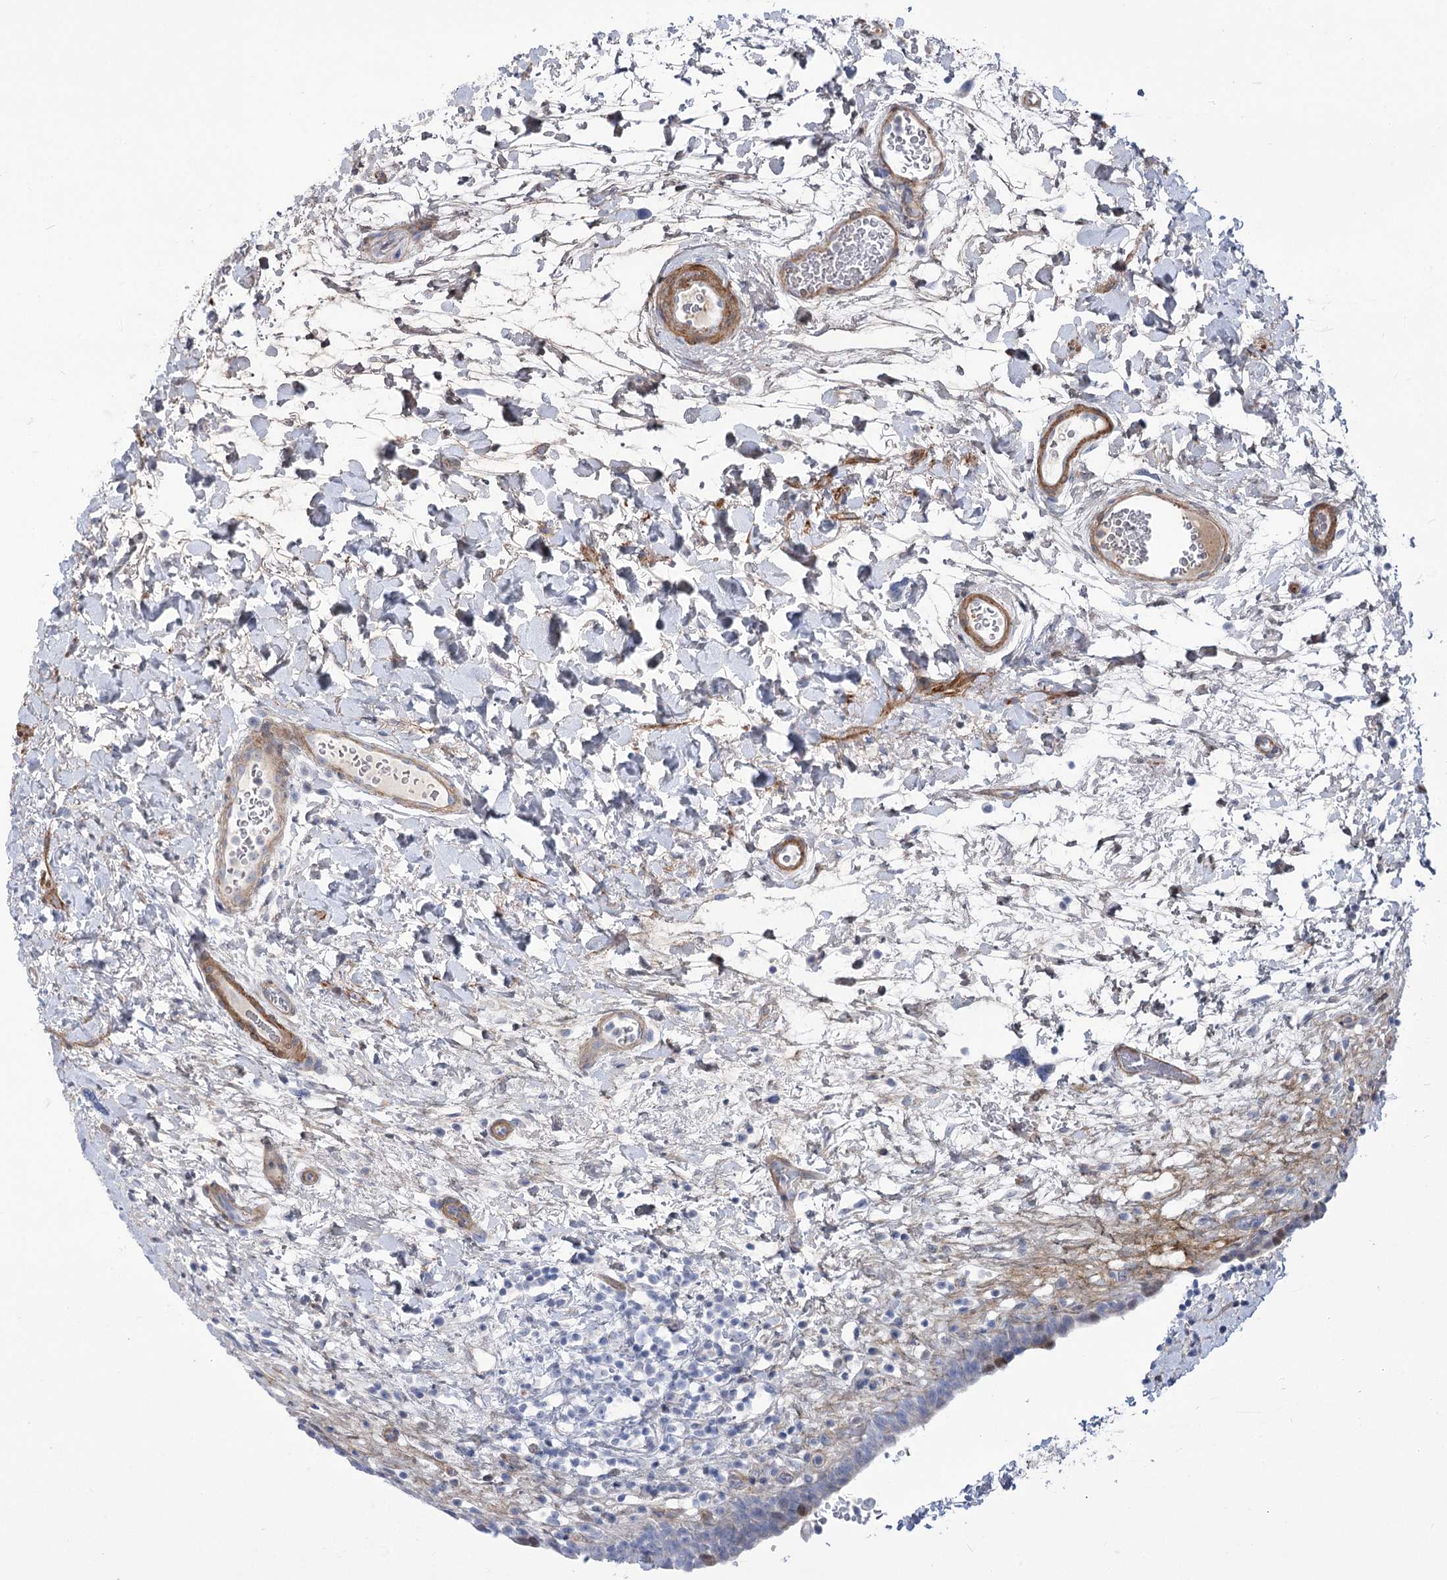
{"staining": {"intensity": "negative", "quantity": "none", "location": "none"}, "tissue": "urinary bladder", "cell_type": "Urothelial cells", "image_type": "normal", "snomed": [{"axis": "morphology", "description": "Normal tissue, NOS"}, {"axis": "topography", "description": "Urinary bladder"}], "caption": "An immunohistochemistry micrograph of normal urinary bladder is shown. There is no staining in urothelial cells of urinary bladder.", "gene": "ANKRD23", "patient": {"sex": "male", "age": 83}}